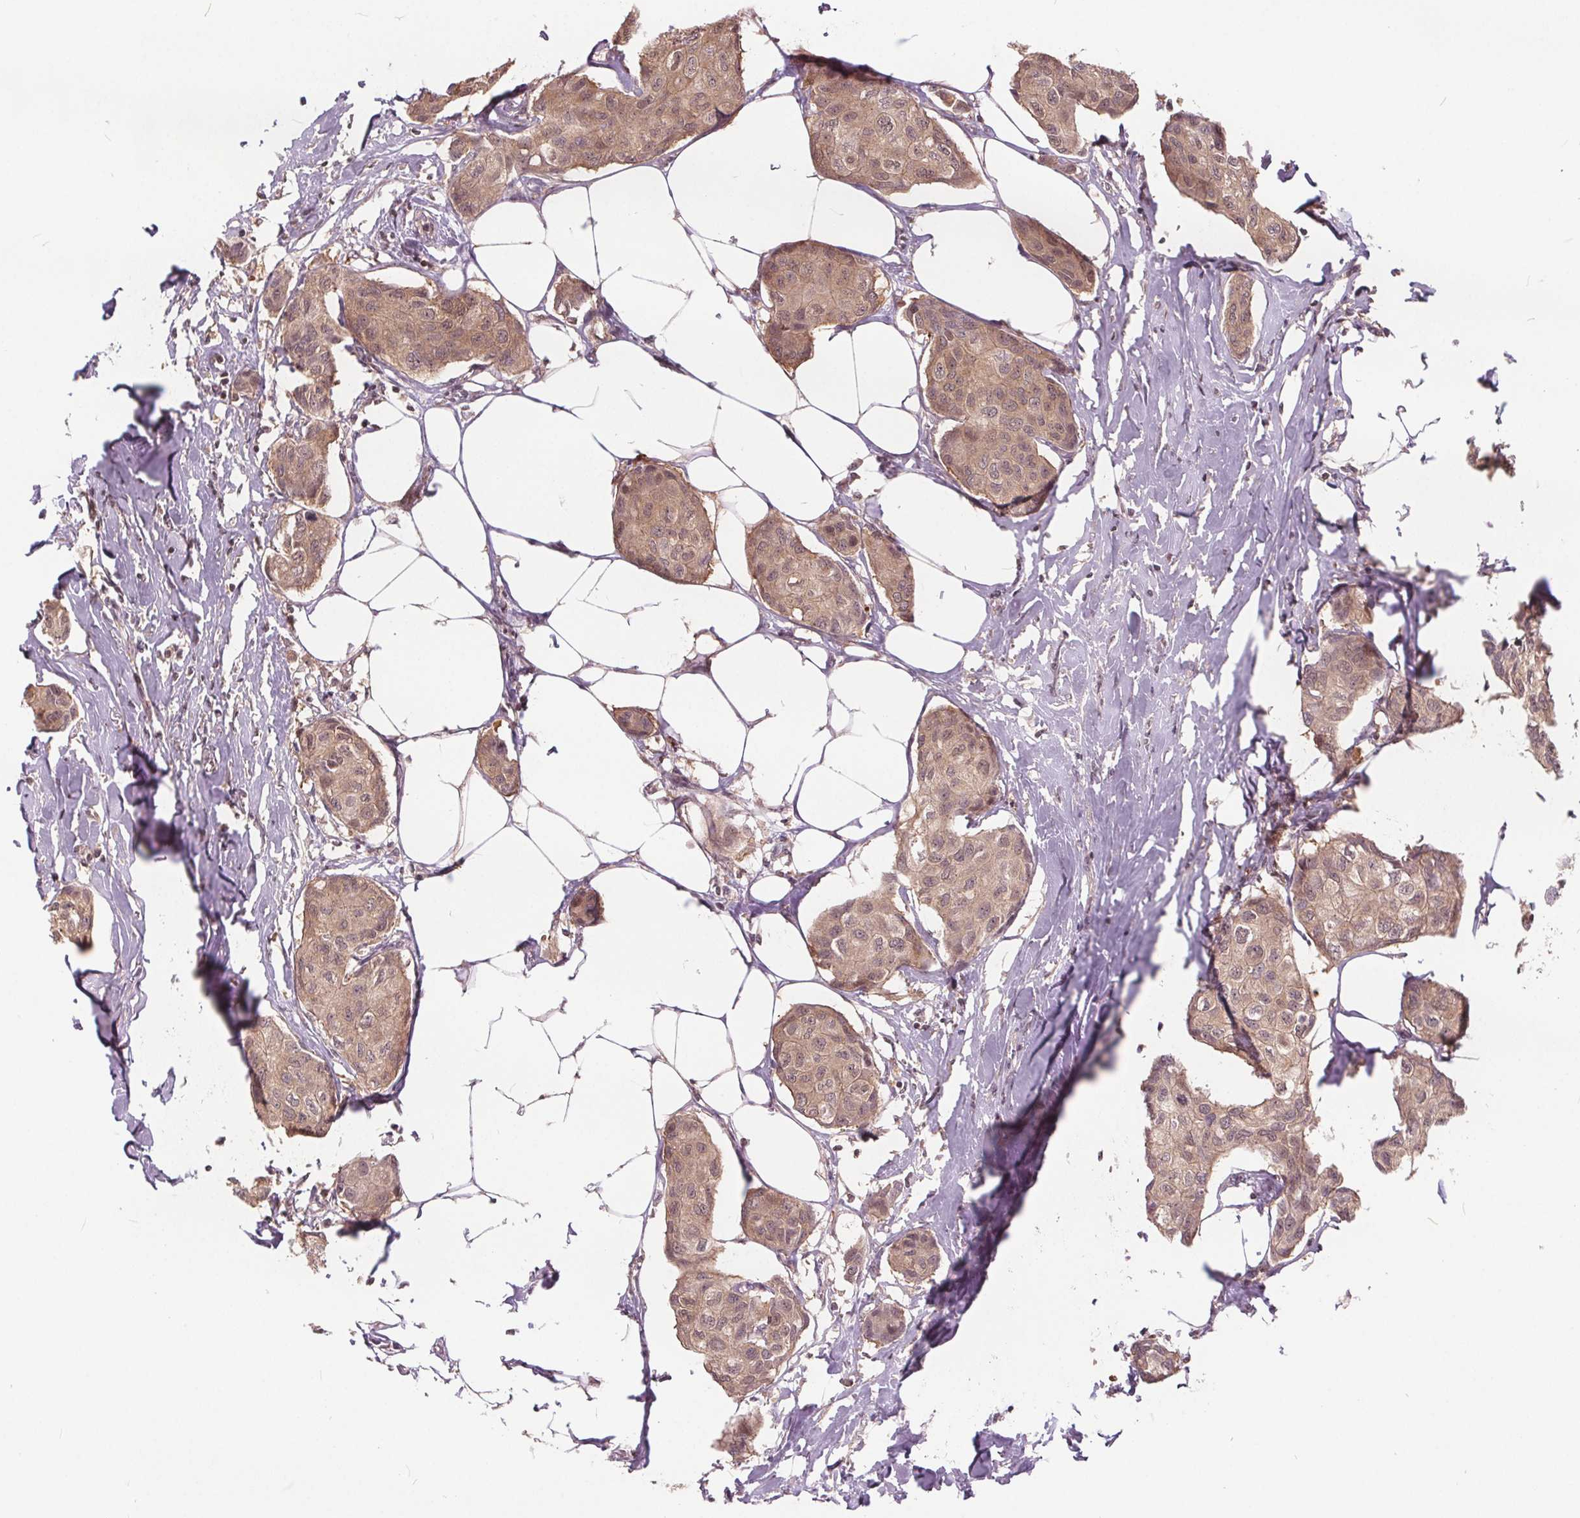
{"staining": {"intensity": "moderate", "quantity": ">75%", "location": "cytoplasmic/membranous"}, "tissue": "breast cancer", "cell_type": "Tumor cells", "image_type": "cancer", "snomed": [{"axis": "morphology", "description": "Duct carcinoma"}, {"axis": "topography", "description": "Breast"}], "caption": "High-magnification brightfield microscopy of intraductal carcinoma (breast) stained with DAB (brown) and counterstained with hematoxylin (blue). tumor cells exhibit moderate cytoplasmic/membranous positivity is appreciated in about>75% of cells. (DAB IHC, brown staining for protein, blue staining for nuclei).", "gene": "HIF1AN", "patient": {"sex": "female", "age": 80}}